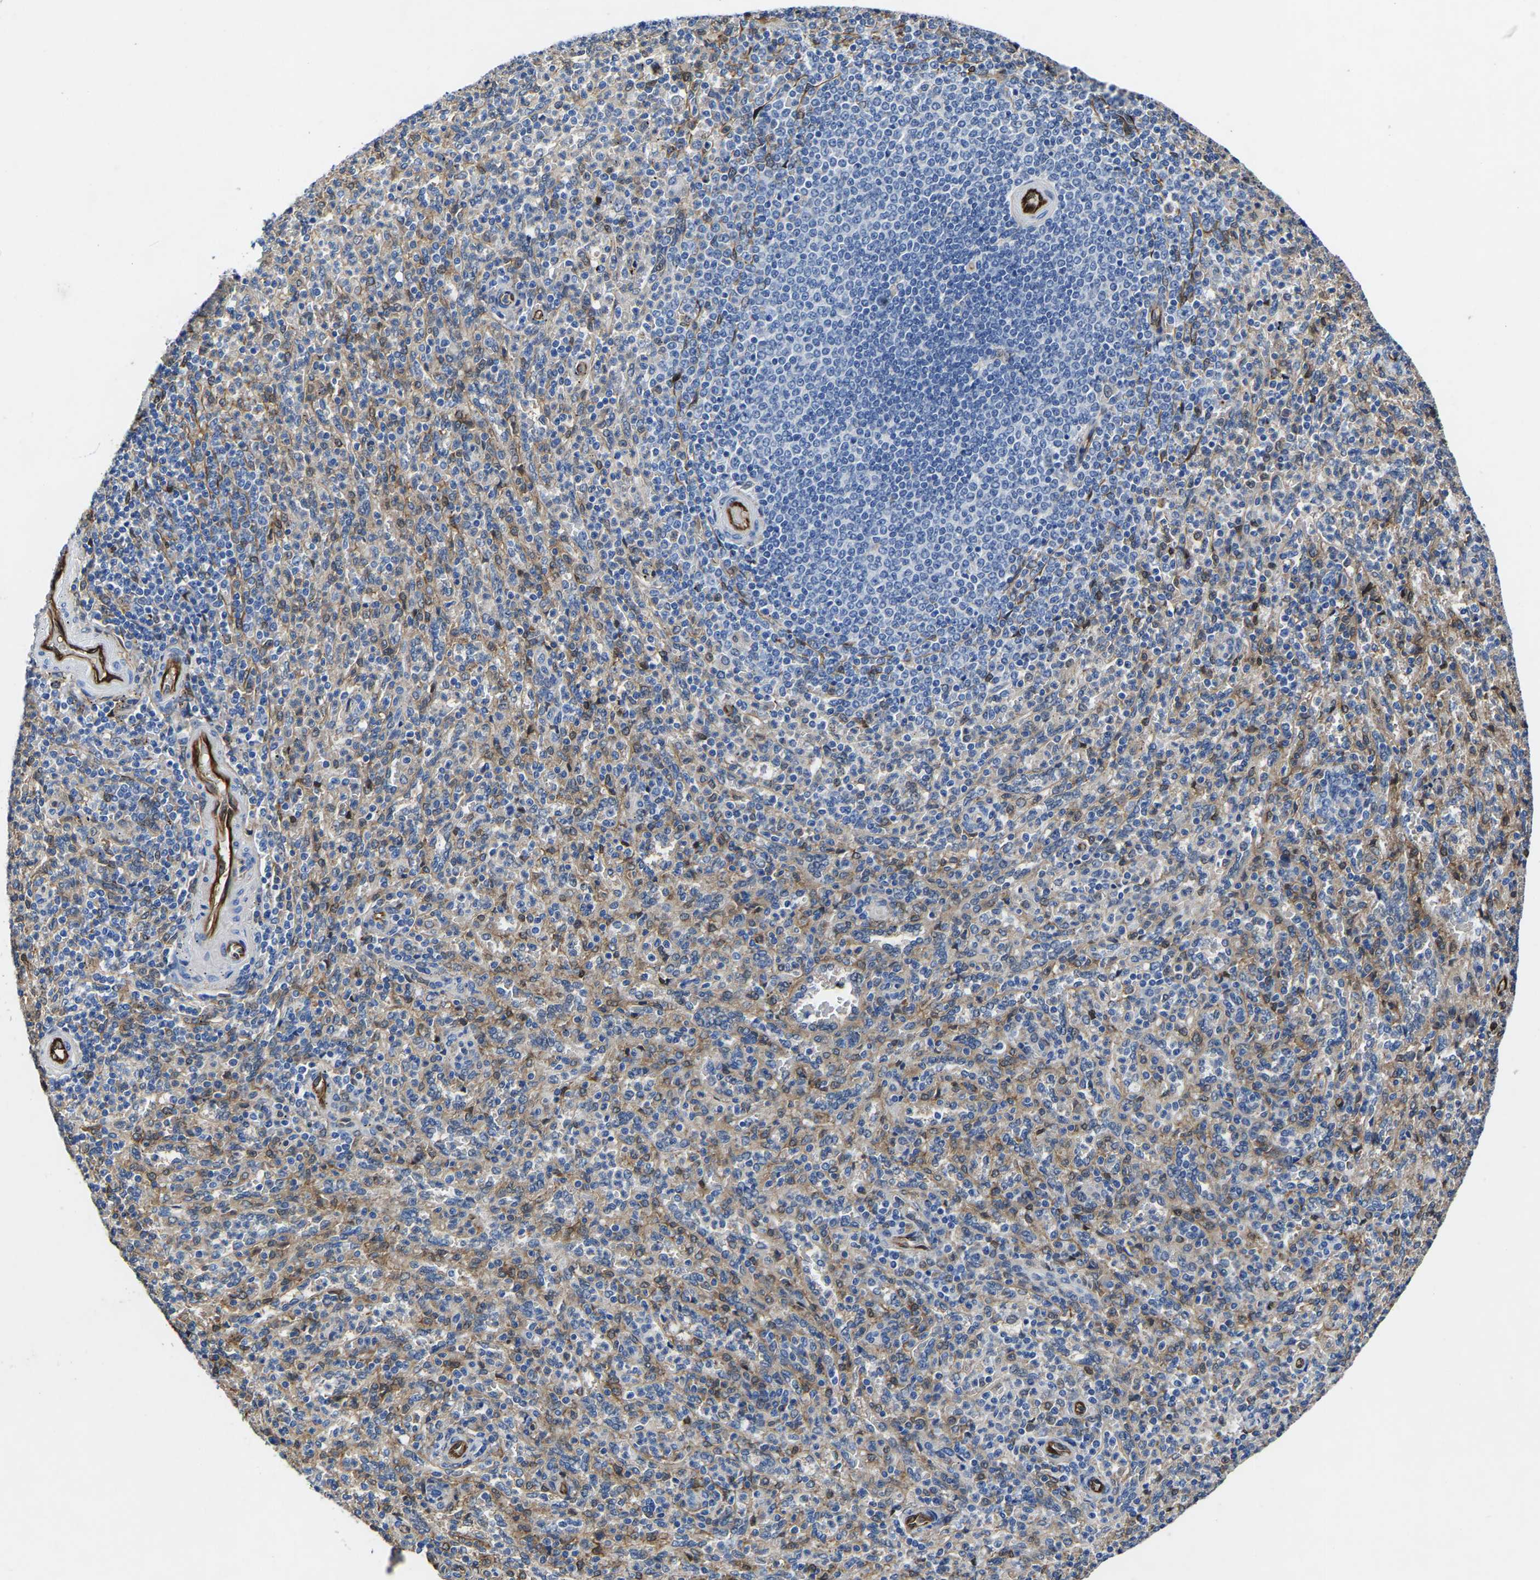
{"staining": {"intensity": "weak", "quantity": "25%-75%", "location": "cytoplasmic/membranous"}, "tissue": "spleen", "cell_type": "Cells in red pulp", "image_type": "normal", "snomed": [{"axis": "morphology", "description": "Normal tissue, NOS"}, {"axis": "topography", "description": "Spleen"}], "caption": "High-magnification brightfield microscopy of benign spleen stained with DAB (brown) and counterstained with hematoxylin (blue). cells in red pulp exhibit weak cytoplasmic/membranous staining is appreciated in about25%-75% of cells. Nuclei are stained in blue.", "gene": "ATG2B", "patient": {"sex": "male", "age": 36}}